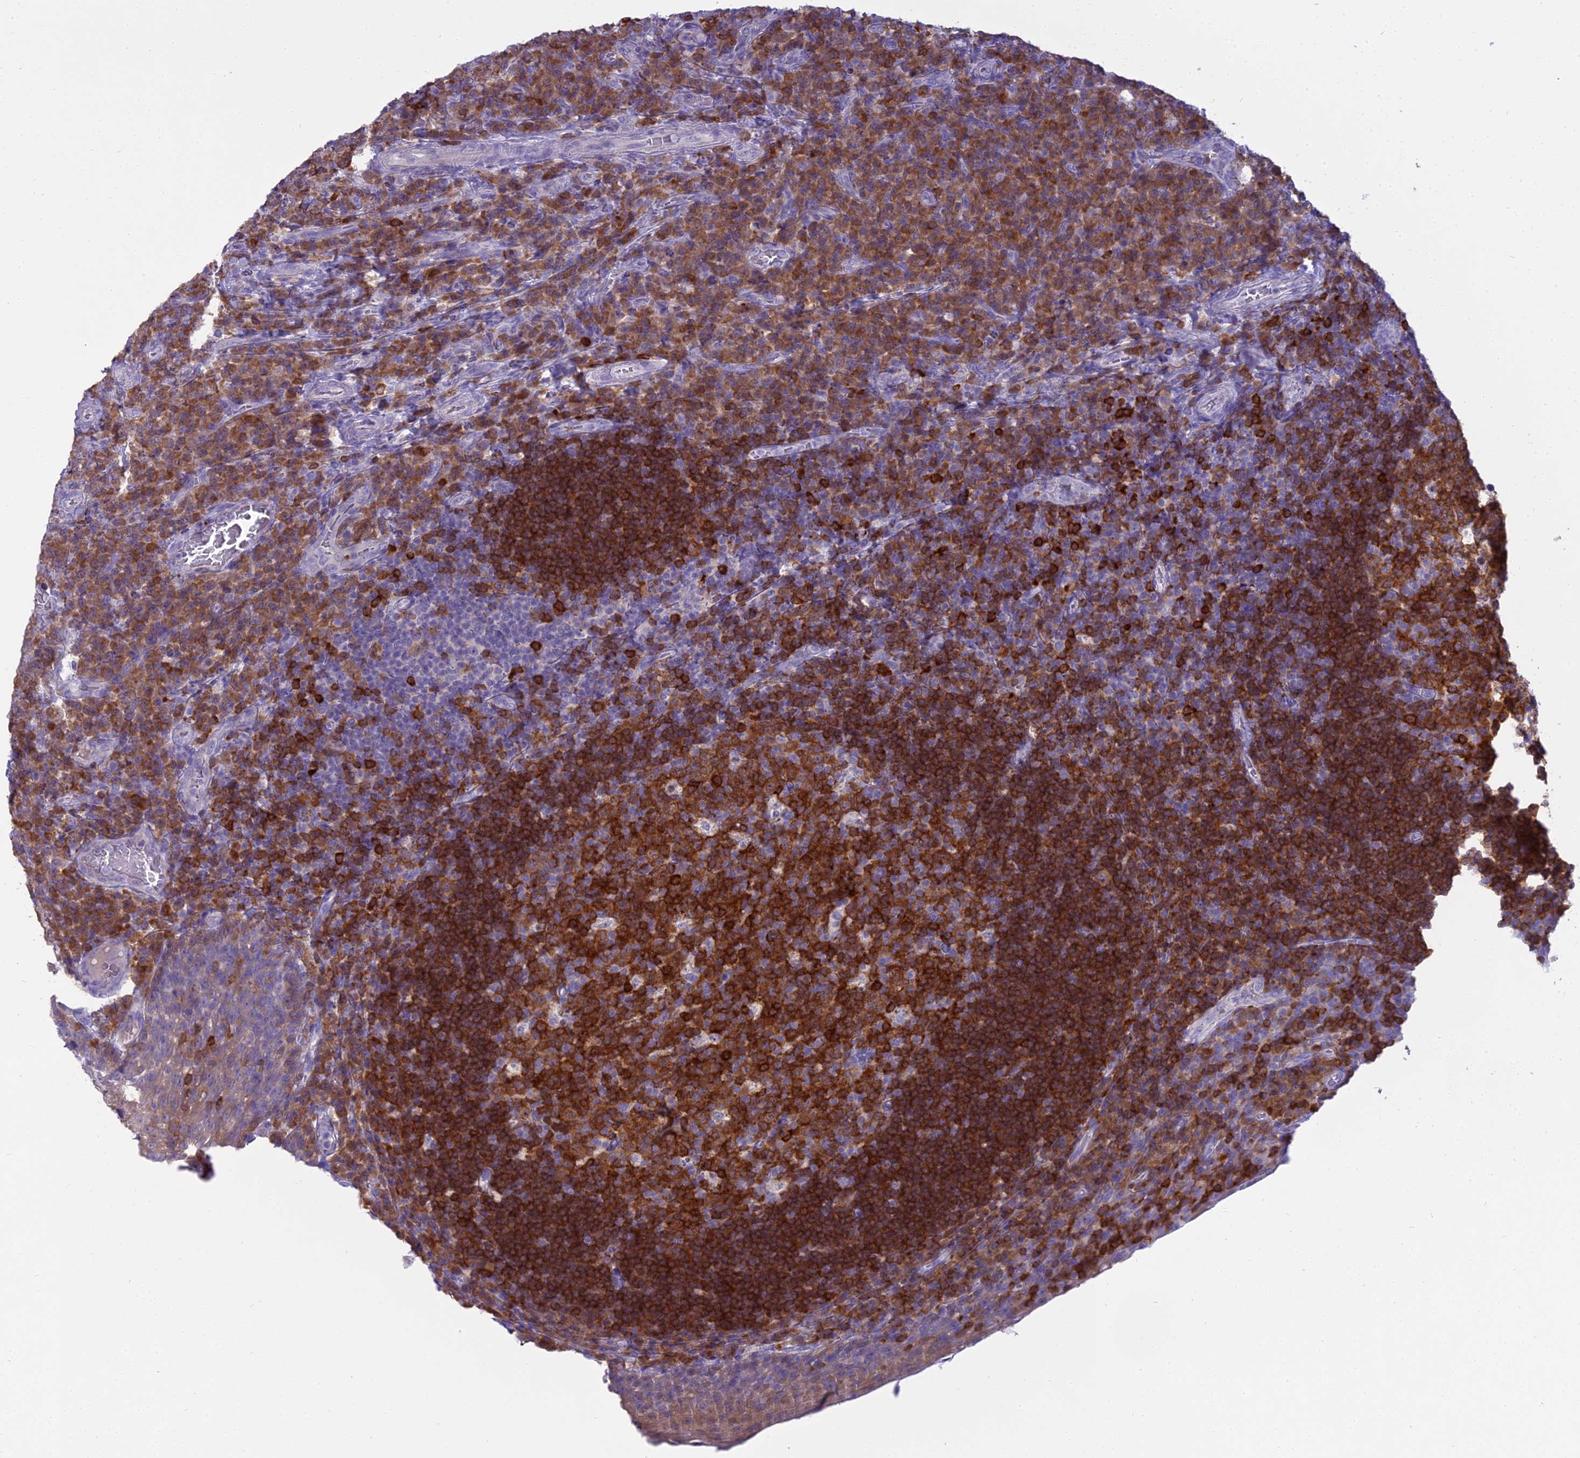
{"staining": {"intensity": "strong", "quantity": ">75%", "location": "cytoplasmic/membranous"}, "tissue": "tonsil", "cell_type": "Germinal center cells", "image_type": "normal", "snomed": [{"axis": "morphology", "description": "Normal tissue, NOS"}, {"axis": "topography", "description": "Tonsil"}], "caption": "Tonsil stained for a protein exhibits strong cytoplasmic/membranous positivity in germinal center cells. Ihc stains the protein of interest in brown and the nuclei are stained blue.", "gene": "BLNK", "patient": {"sex": "male", "age": 17}}